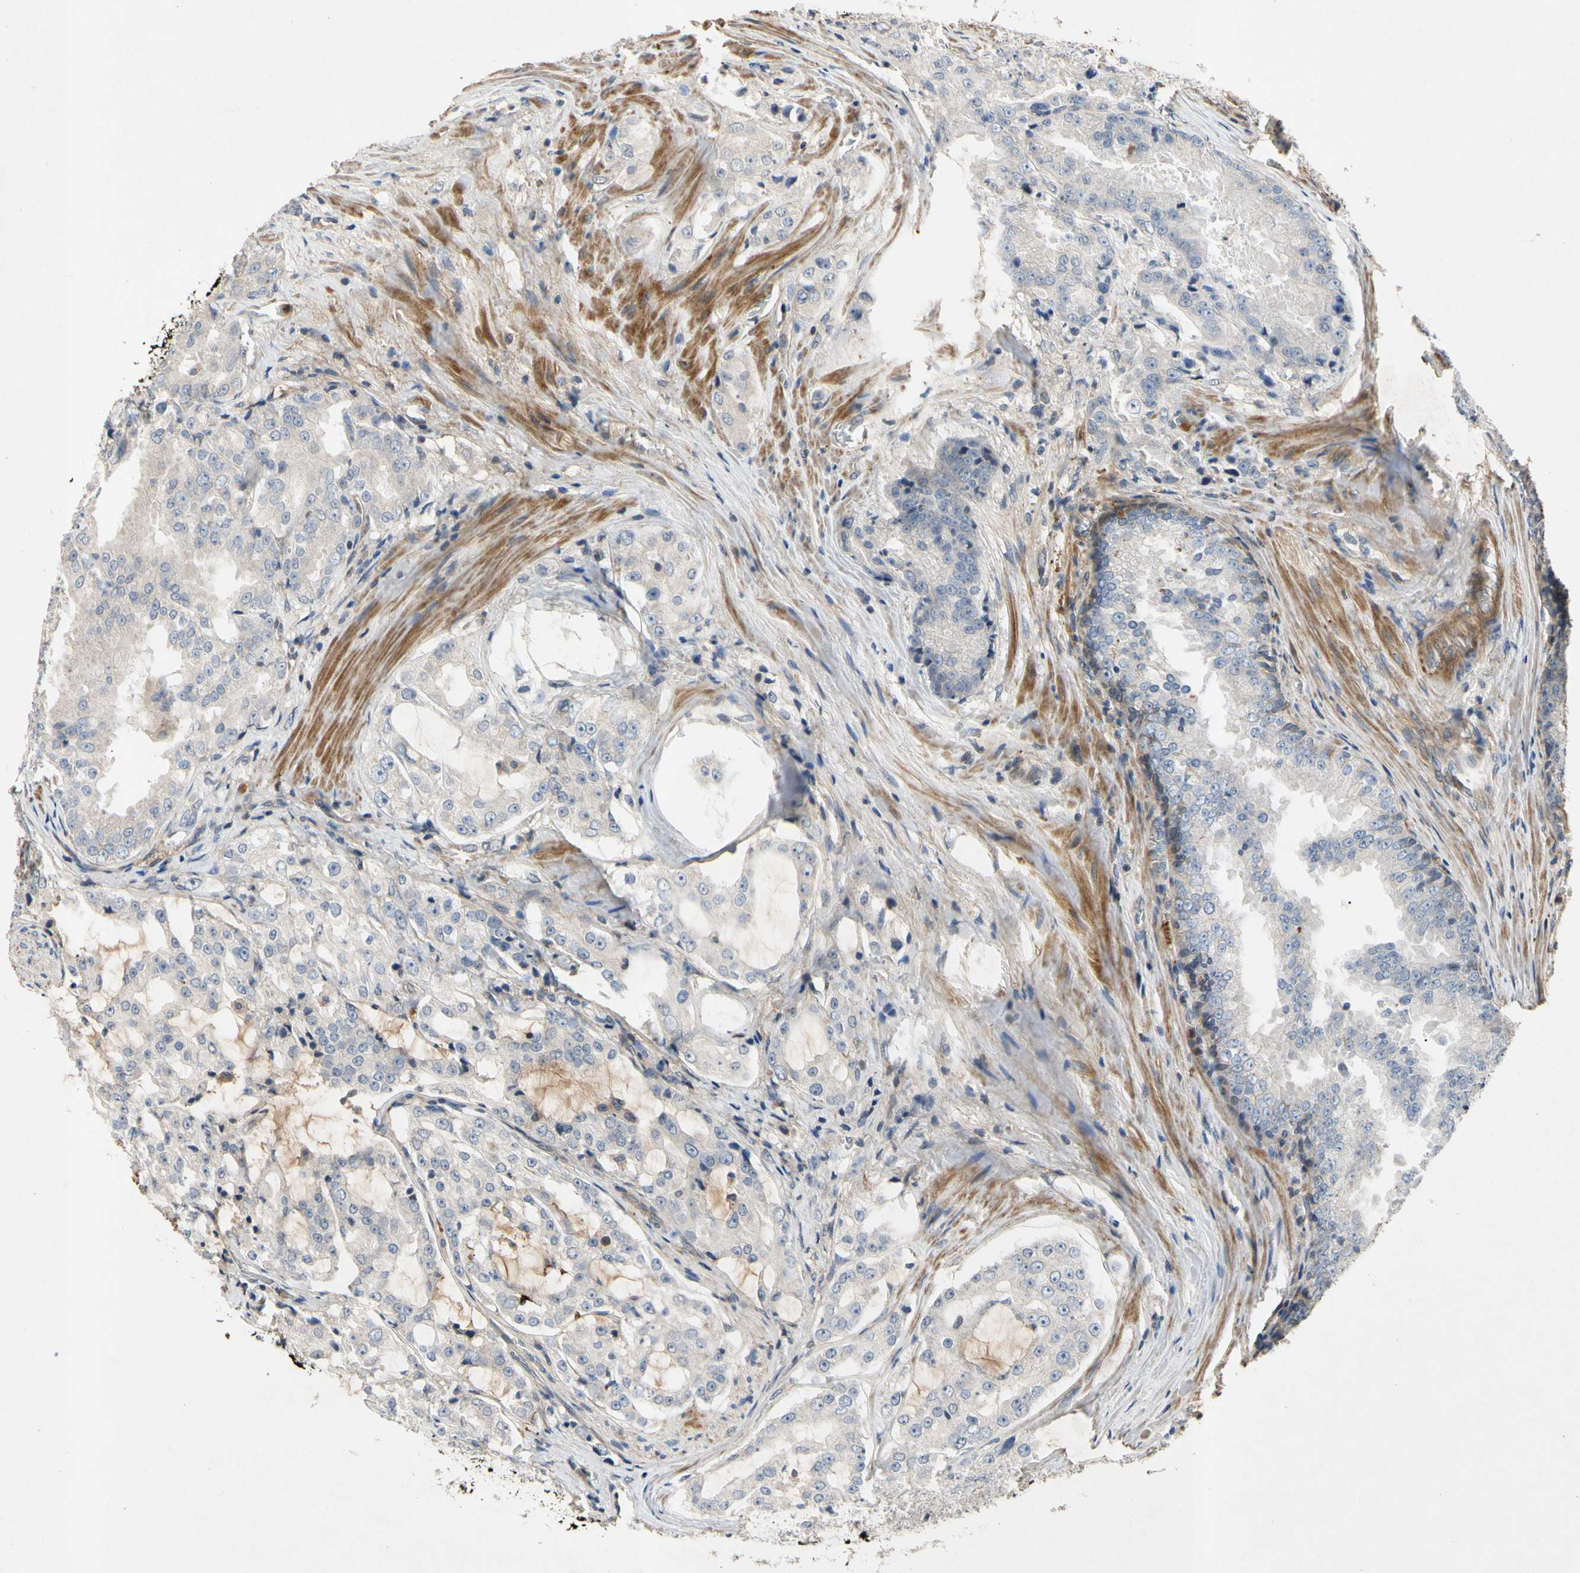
{"staining": {"intensity": "negative", "quantity": "none", "location": "none"}, "tissue": "prostate cancer", "cell_type": "Tumor cells", "image_type": "cancer", "snomed": [{"axis": "morphology", "description": "Adenocarcinoma, High grade"}, {"axis": "topography", "description": "Prostate"}], "caption": "Protein analysis of prostate high-grade adenocarcinoma displays no significant expression in tumor cells.", "gene": "CRTAC1", "patient": {"sex": "male", "age": 73}}